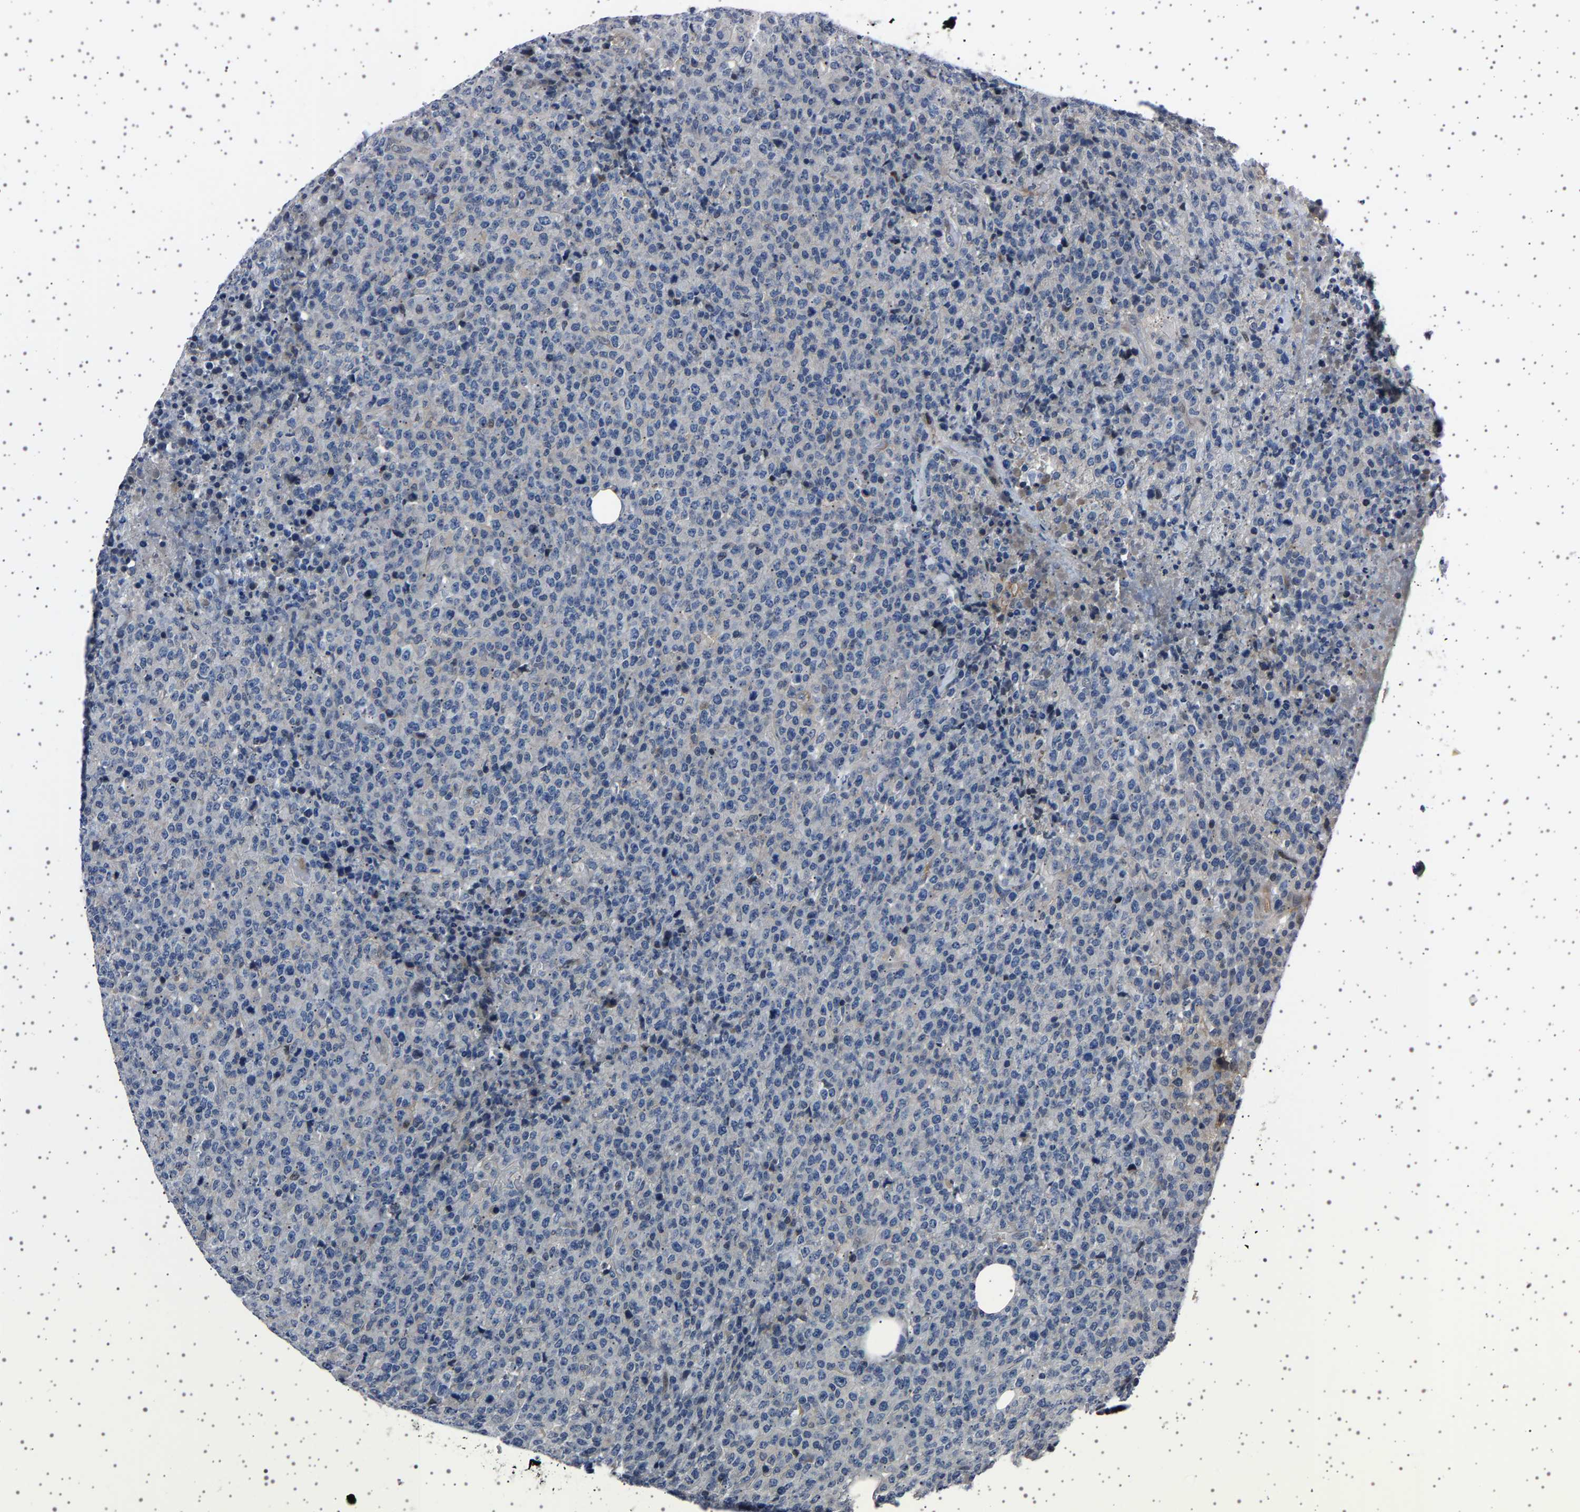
{"staining": {"intensity": "negative", "quantity": "none", "location": "none"}, "tissue": "lymphoma", "cell_type": "Tumor cells", "image_type": "cancer", "snomed": [{"axis": "morphology", "description": "Malignant lymphoma, non-Hodgkin's type, Low grade"}, {"axis": "topography", "description": "Lymph node"}], "caption": "High power microscopy photomicrograph of an immunohistochemistry image of low-grade malignant lymphoma, non-Hodgkin's type, revealing no significant positivity in tumor cells.", "gene": "PAK5", "patient": {"sex": "male", "age": 66}}